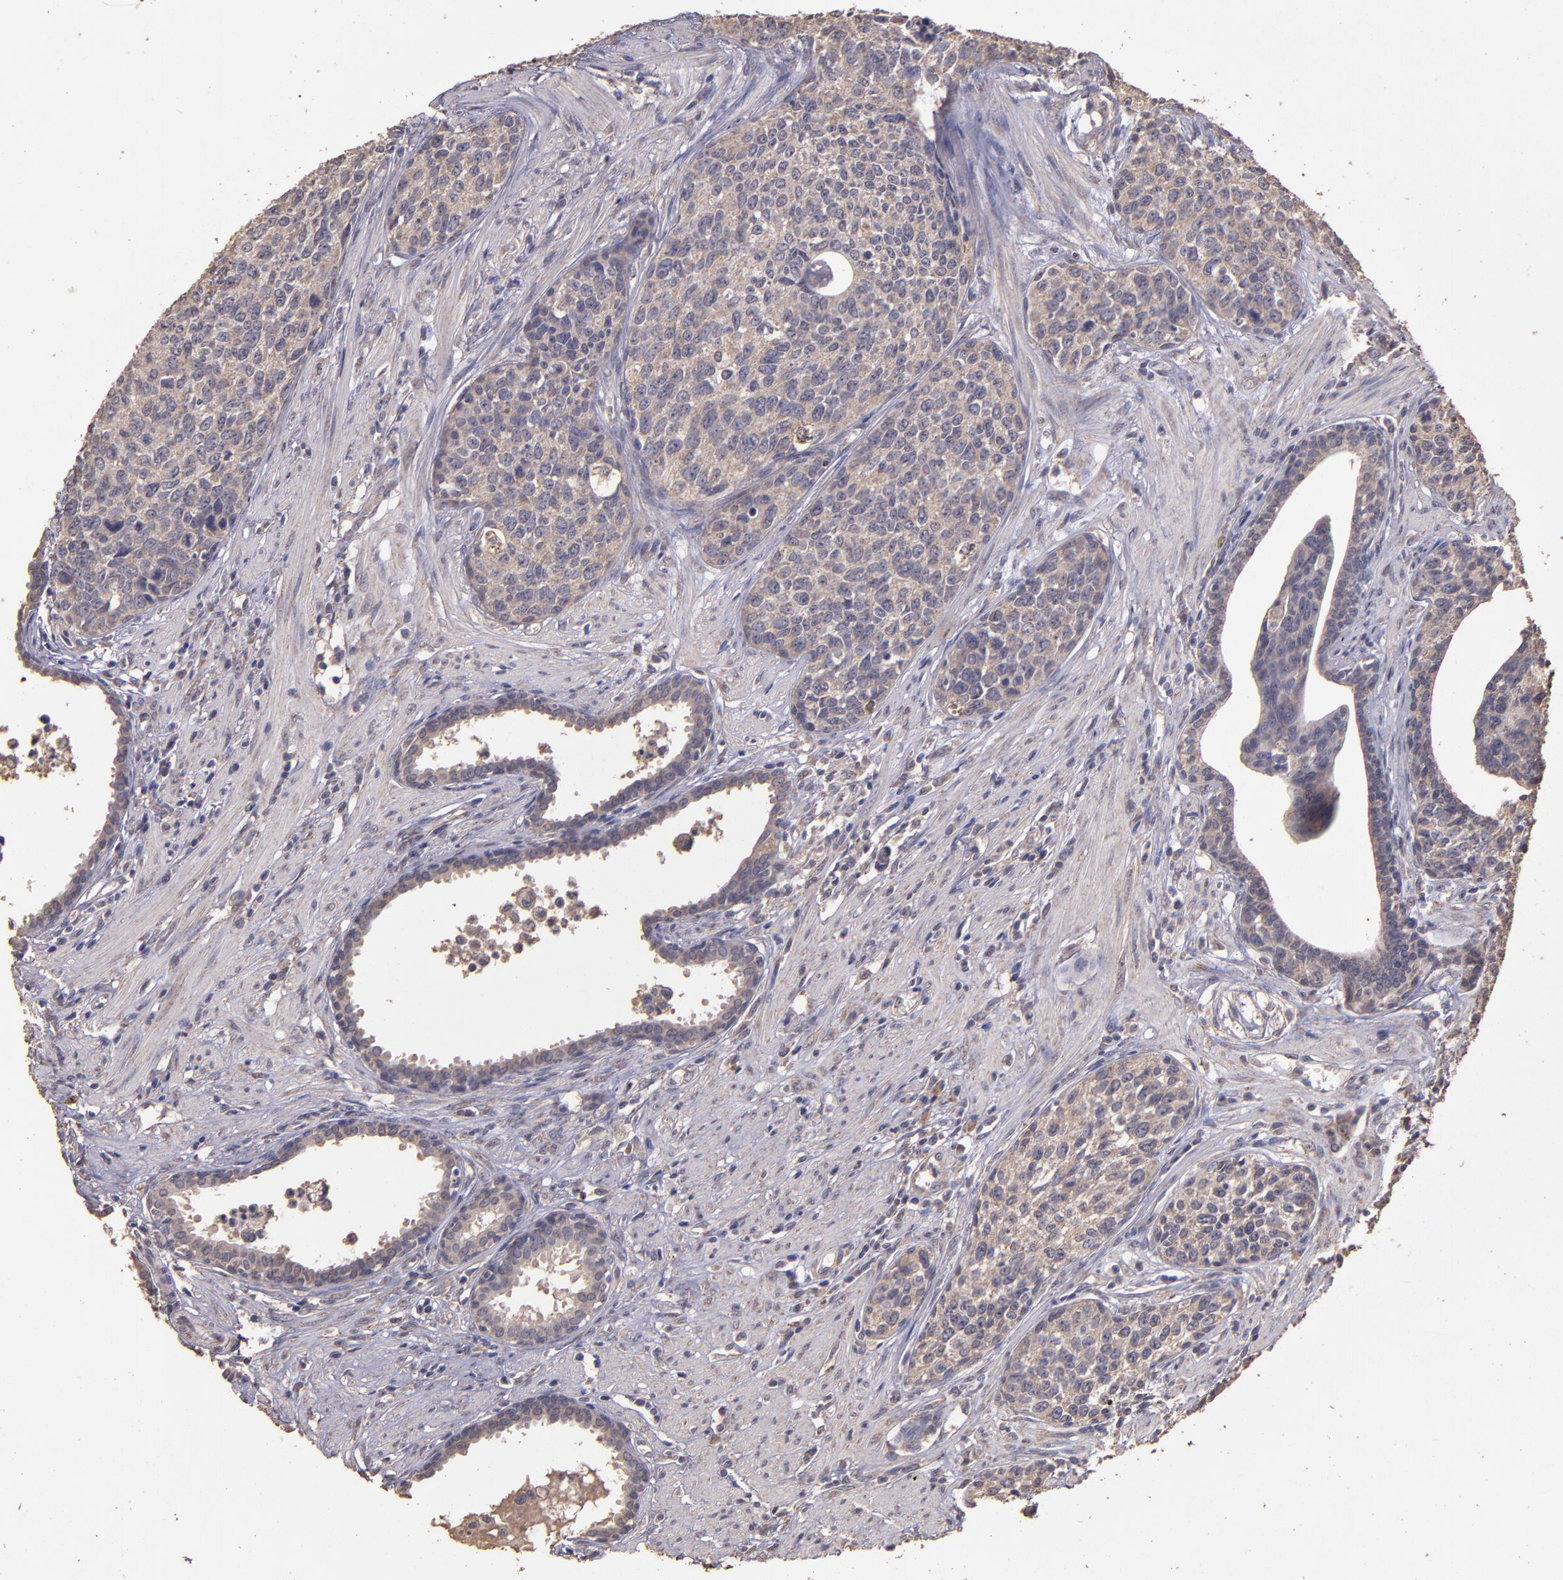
{"staining": {"intensity": "weak", "quantity": ">75%", "location": "cytoplasmic/membranous"}, "tissue": "urothelial cancer", "cell_type": "Tumor cells", "image_type": "cancer", "snomed": [{"axis": "morphology", "description": "Urothelial carcinoma, High grade"}, {"axis": "topography", "description": "Urinary bladder"}], "caption": "Tumor cells exhibit weak cytoplasmic/membranous positivity in about >75% of cells in urothelial carcinoma (high-grade).", "gene": "HECTD1", "patient": {"sex": "male", "age": 81}}